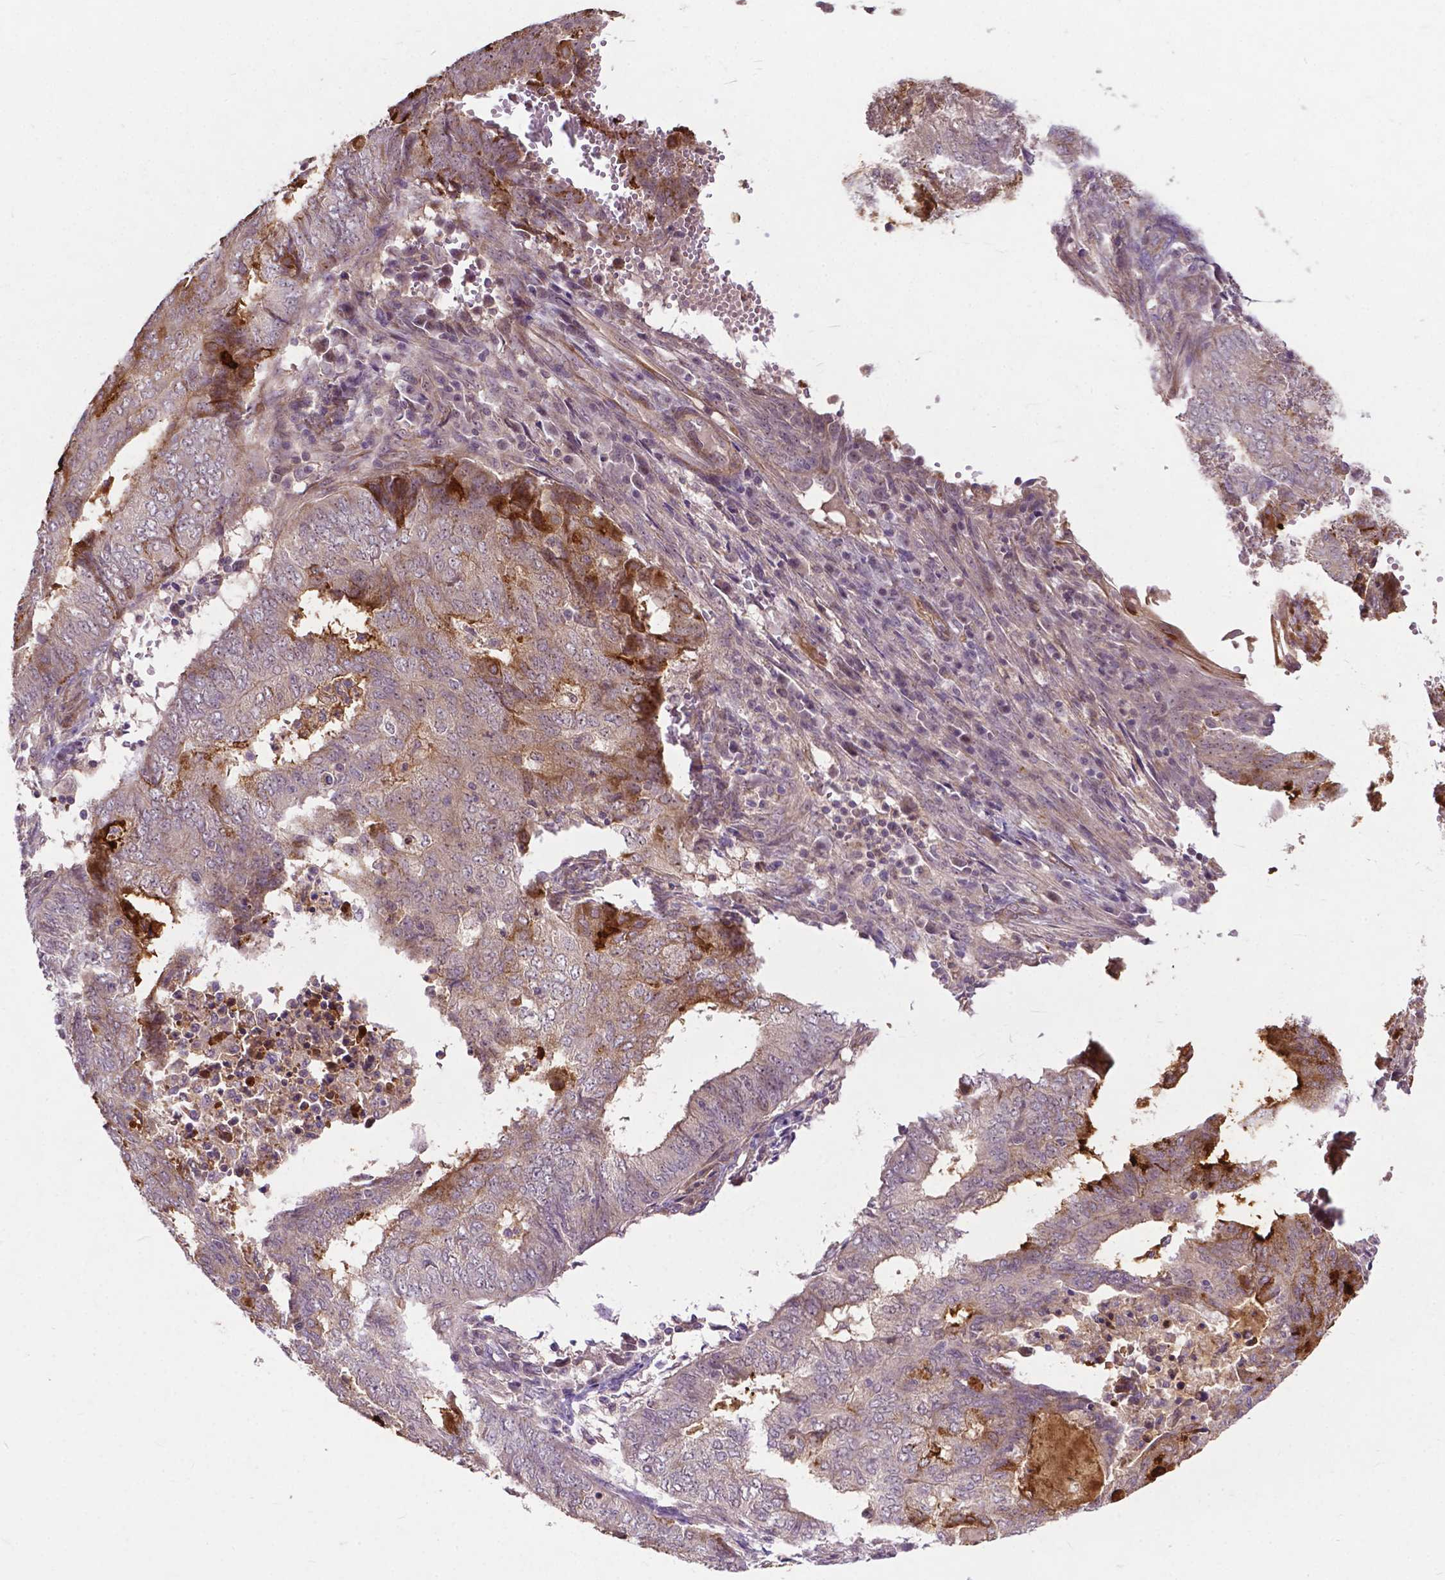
{"staining": {"intensity": "strong", "quantity": "<25%", "location": "cytoplasmic/membranous"}, "tissue": "endometrial cancer", "cell_type": "Tumor cells", "image_type": "cancer", "snomed": [{"axis": "morphology", "description": "Adenocarcinoma, NOS"}, {"axis": "topography", "description": "Endometrium"}], "caption": "This micrograph displays endometrial cancer stained with immunohistochemistry (IHC) to label a protein in brown. The cytoplasmic/membranous of tumor cells show strong positivity for the protein. Nuclei are counter-stained blue.", "gene": "PARP3", "patient": {"sex": "female", "age": 62}}